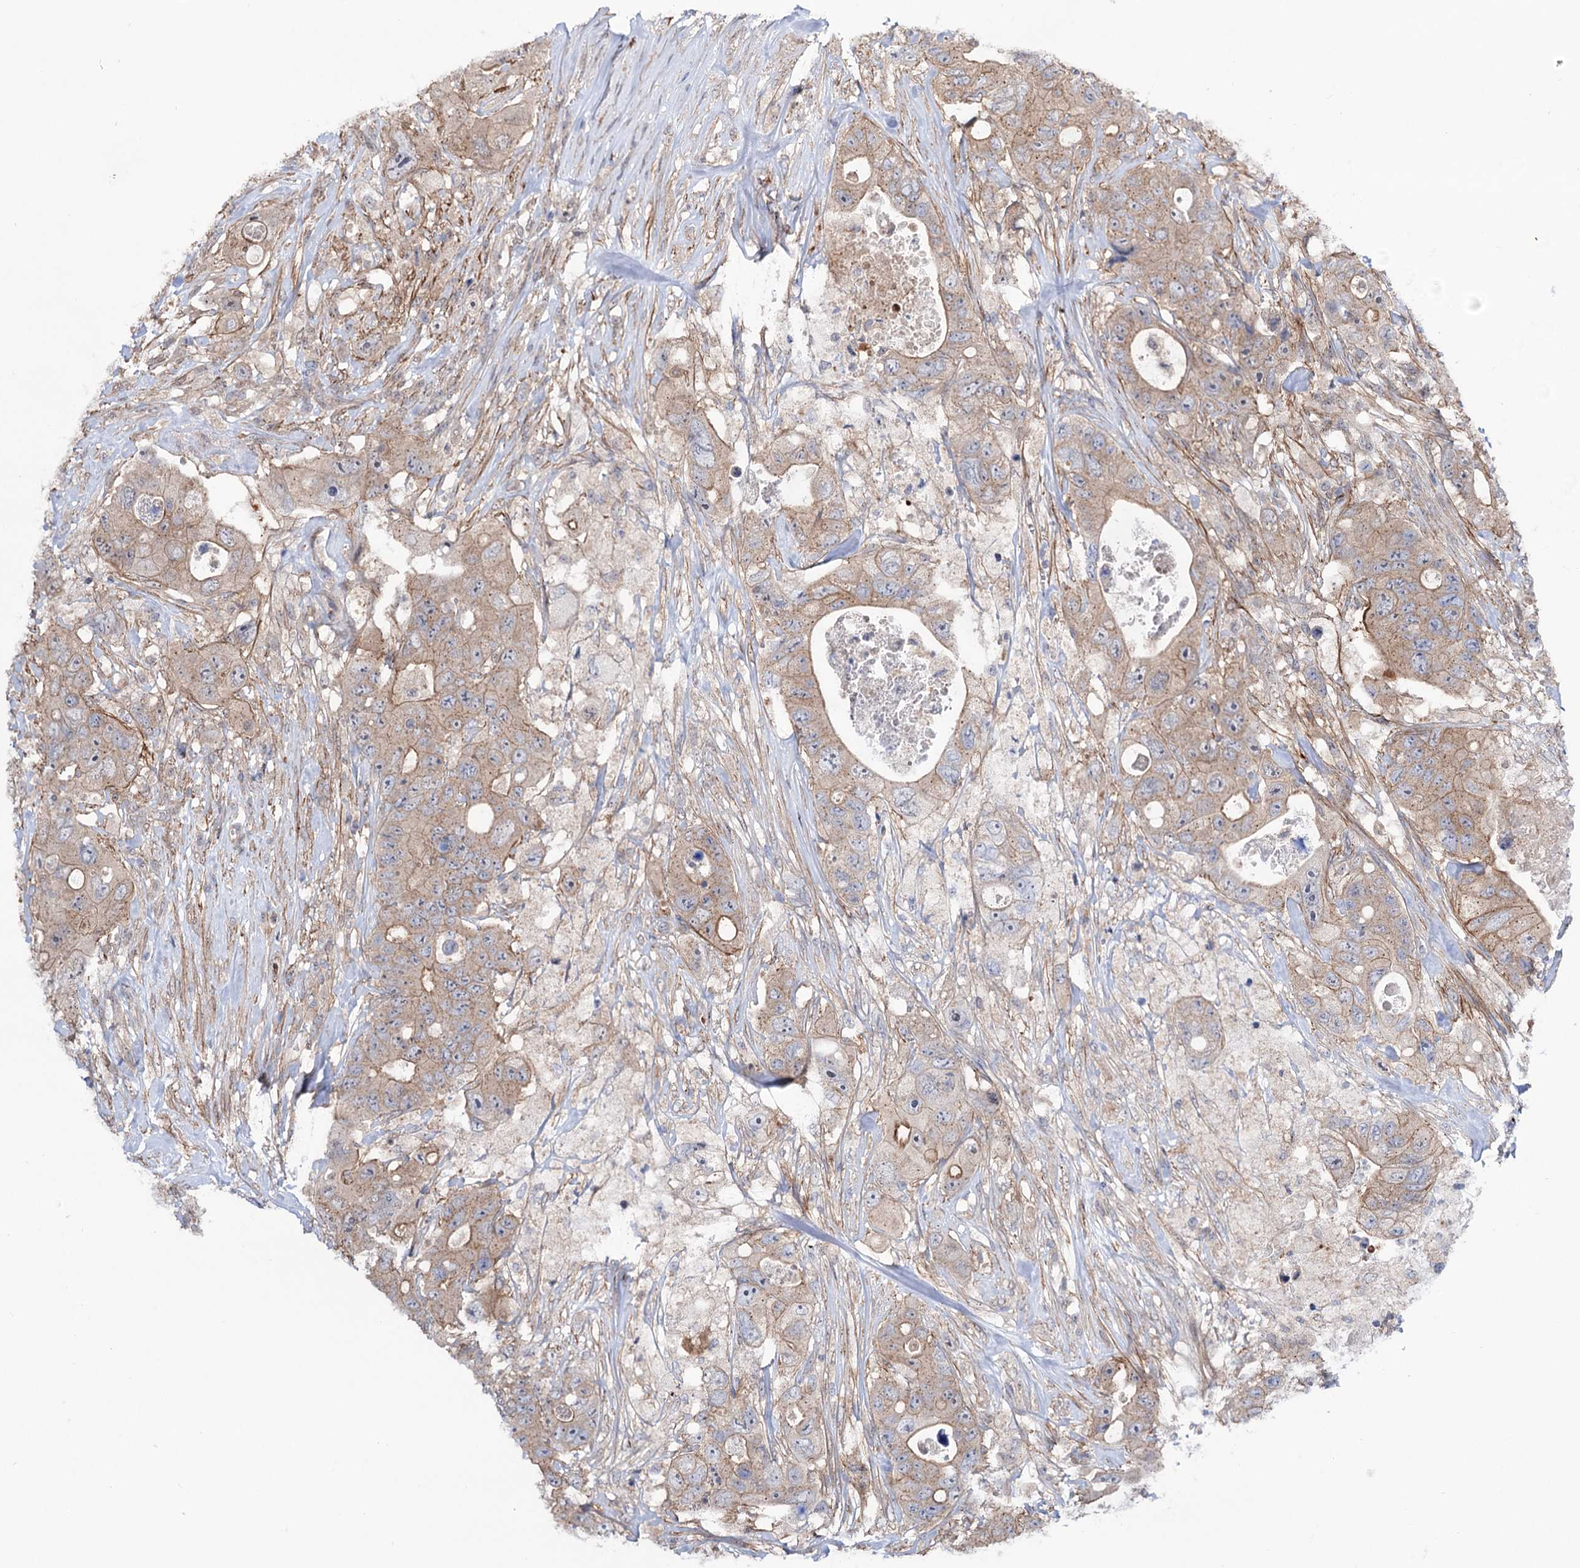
{"staining": {"intensity": "weak", "quantity": ">75%", "location": "cytoplasmic/membranous"}, "tissue": "colorectal cancer", "cell_type": "Tumor cells", "image_type": "cancer", "snomed": [{"axis": "morphology", "description": "Adenocarcinoma, NOS"}, {"axis": "topography", "description": "Colon"}], "caption": "Colorectal cancer stained with a brown dye reveals weak cytoplasmic/membranous positive positivity in about >75% of tumor cells.", "gene": "SEC24A", "patient": {"sex": "female", "age": 46}}